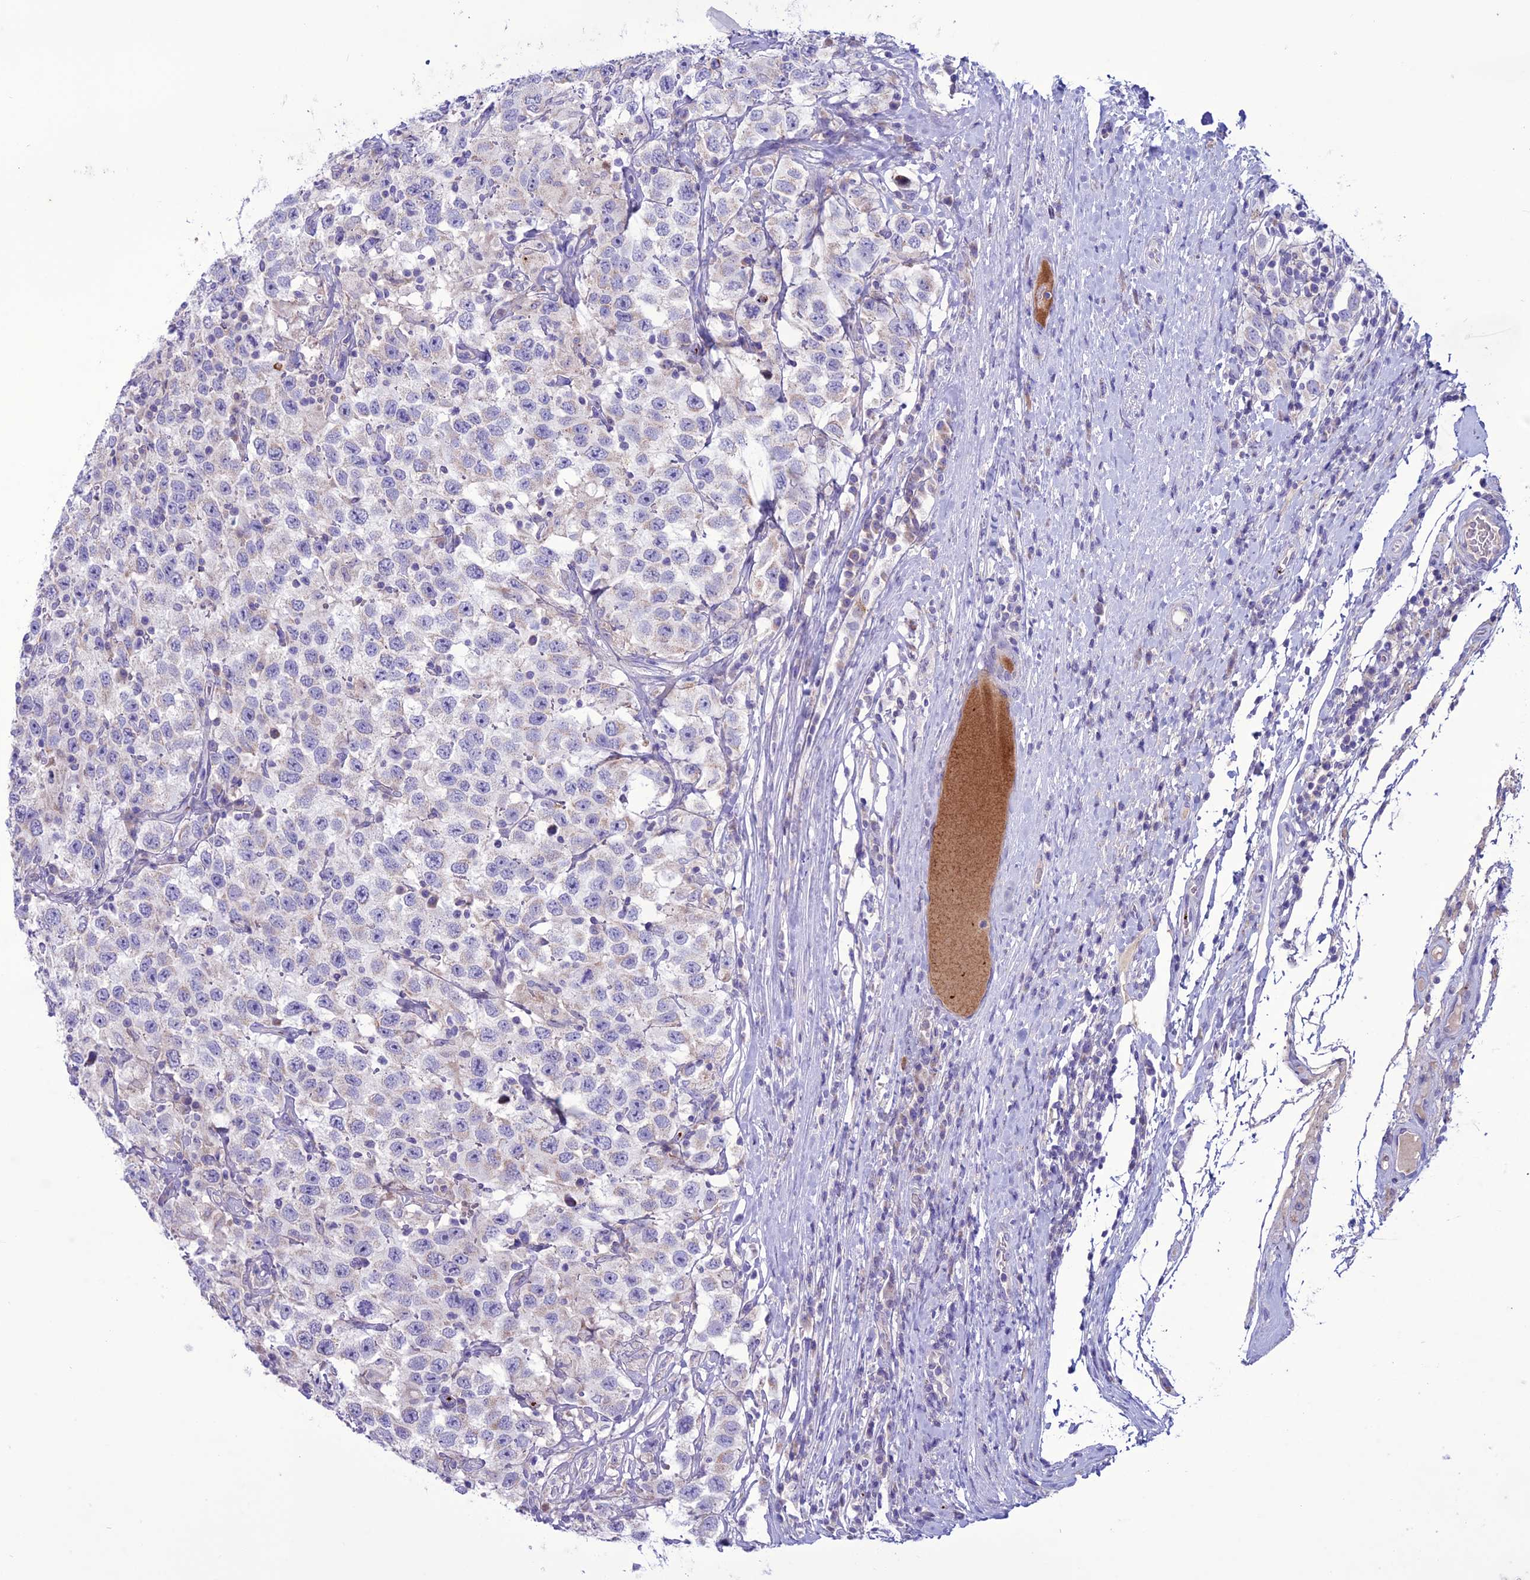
{"staining": {"intensity": "negative", "quantity": "none", "location": "none"}, "tissue": "testis cancer", "cell_type": "Tumor cells", "image_type": "cancer", "snomed": [{"axis": "morphology", "description": "Seminoma, NOS"}, {"axis": "topography", "description": "Testis"}], "caption": "This is a histopathology image of immunohistochemistry staining of seminoma (testis), which shows no staining in tumor cells.", "gene": "C21orf140", "patient": {"sex": "male", "age": 41}}